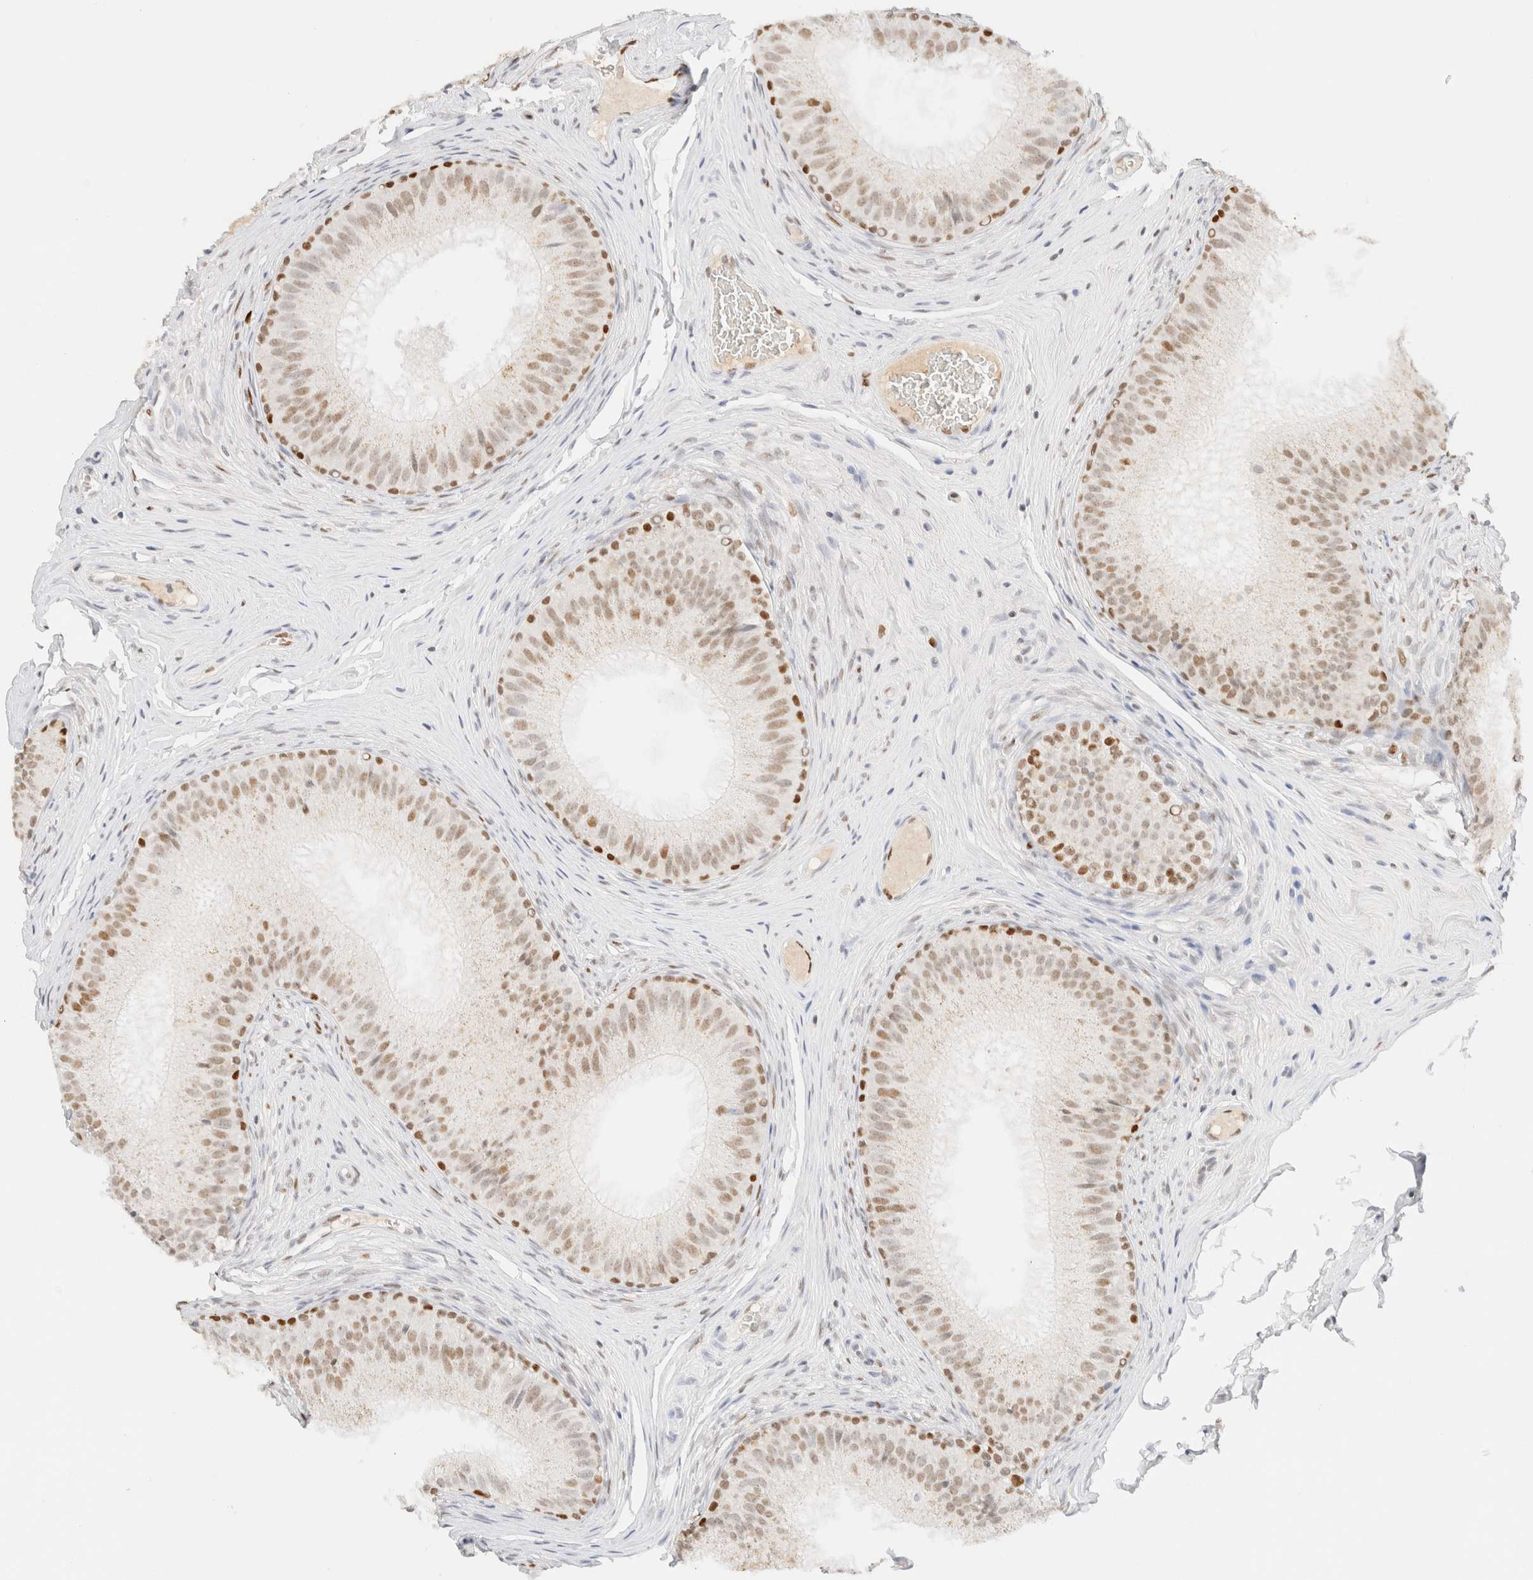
{"staining": {"intensity": "moderate", "quantity": ">75%", "location": "nuclear"}, "tissue": "epididymis", "cell_type": "Glandular cells", "image_type": "normal", "snomed": [{"axis": "morphology", "description": "Normal tissue, NOS"}, {"axis": "topography", "description": "Epididymis"}], "caption": "Immunohistochemistry (IHC) image of benign epididymis stained for a protein (brown), which demonstrates medium levels of moderate nuclear expression in about >75% of glandular cells.", "gene": "DDB2", "patient": {"sex": "male", "age": 32}}